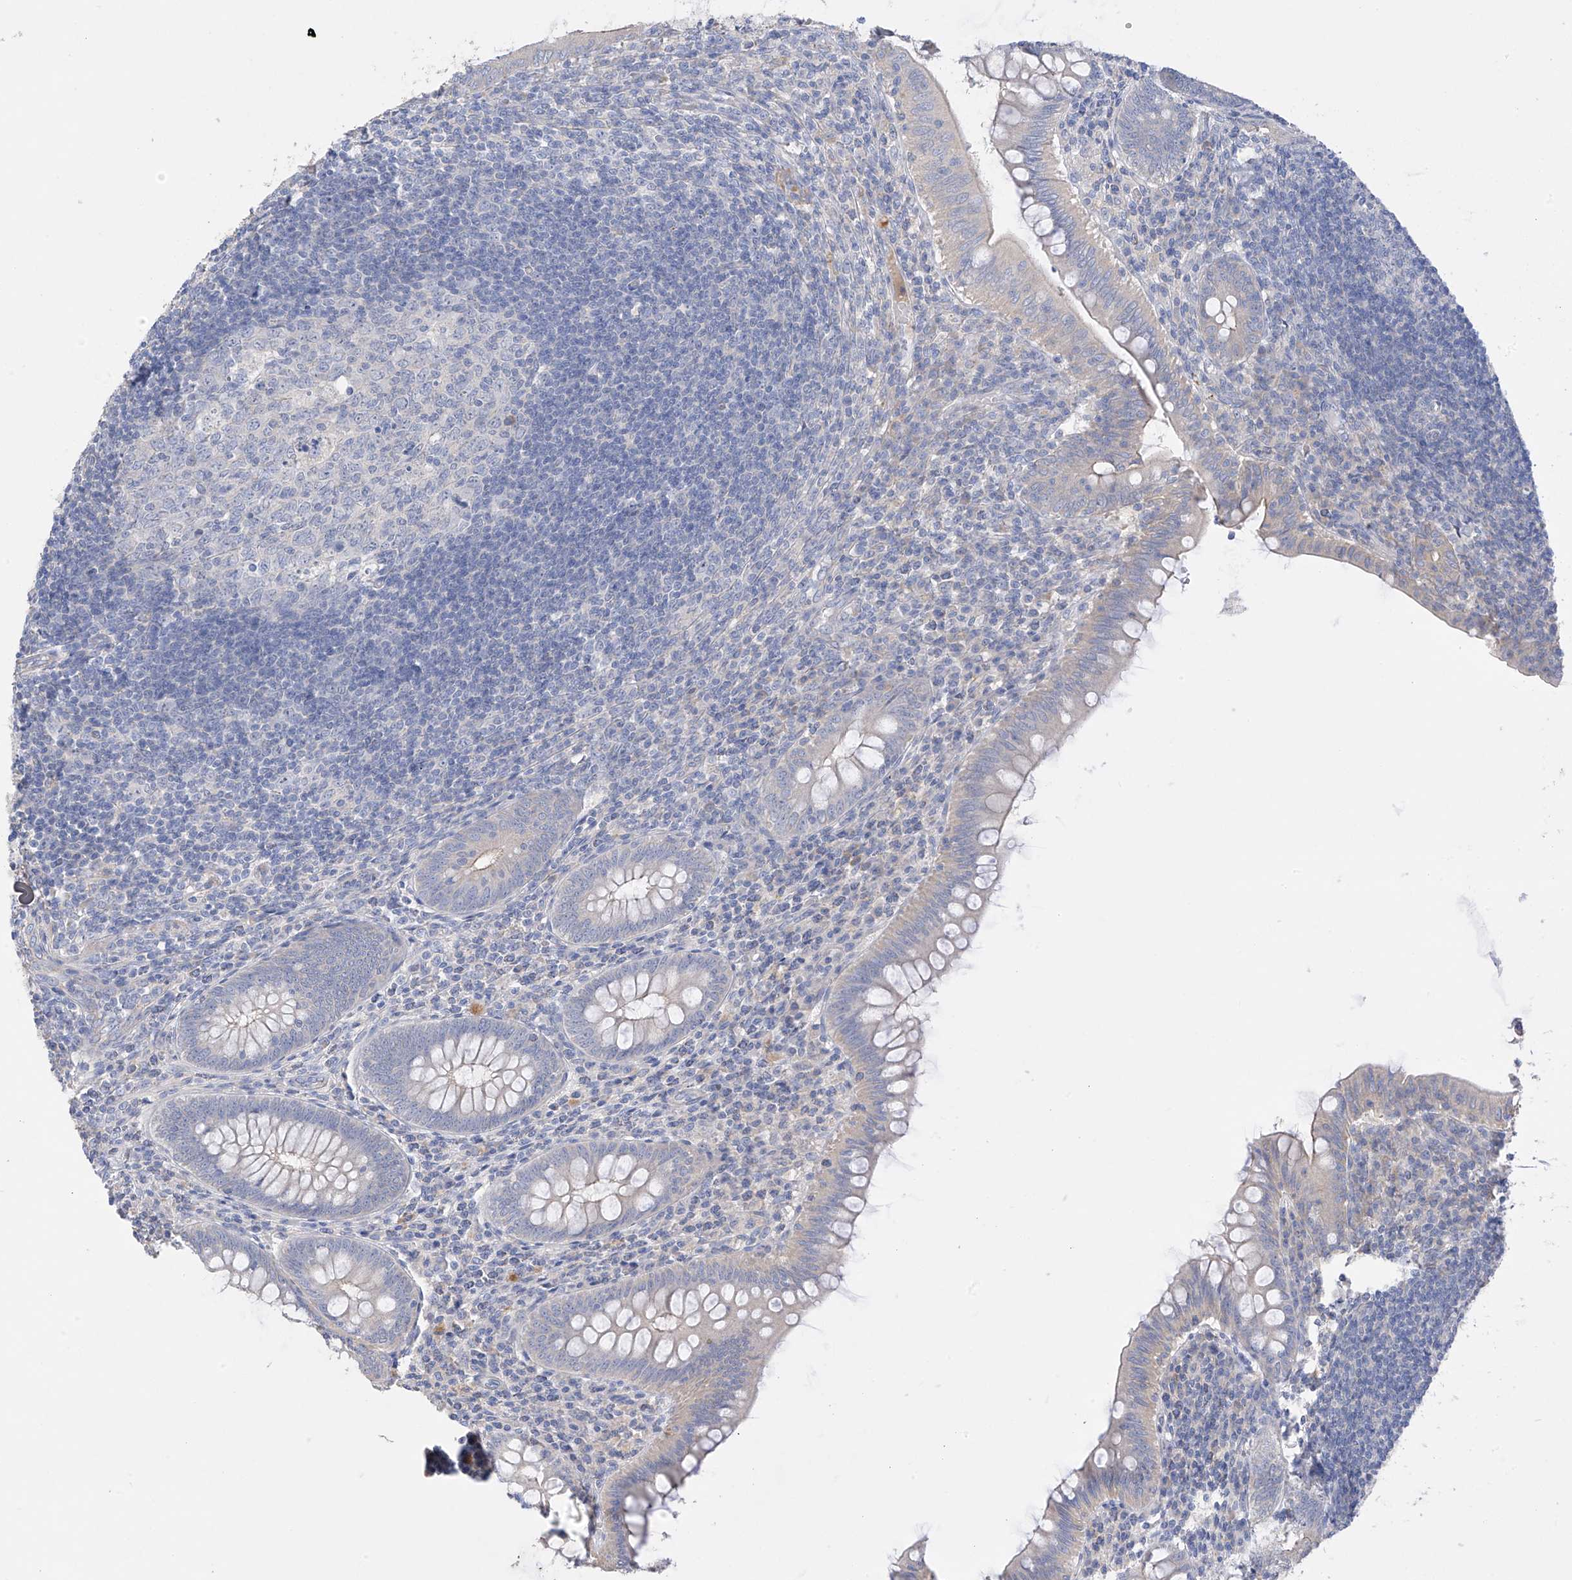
{"staining": {"intensity": "weak", "quantity": "<25%", "location": "cytoplasmic/membranous"}, "tissue": "appendix", "cell_type": "Glandular cells", "image_type": "normal", "snomed": [{"axis": "morphology", "description": "Normal tissue, NOS"}, {"axis": "topography", "description": "Appendix"}], "caption": "This is an IHC photomicrograph of unremarkable appendix. There is no expression in glandular cells.", "gene": "PRSS12", "patient": {"sex": "male", "age": 14}}